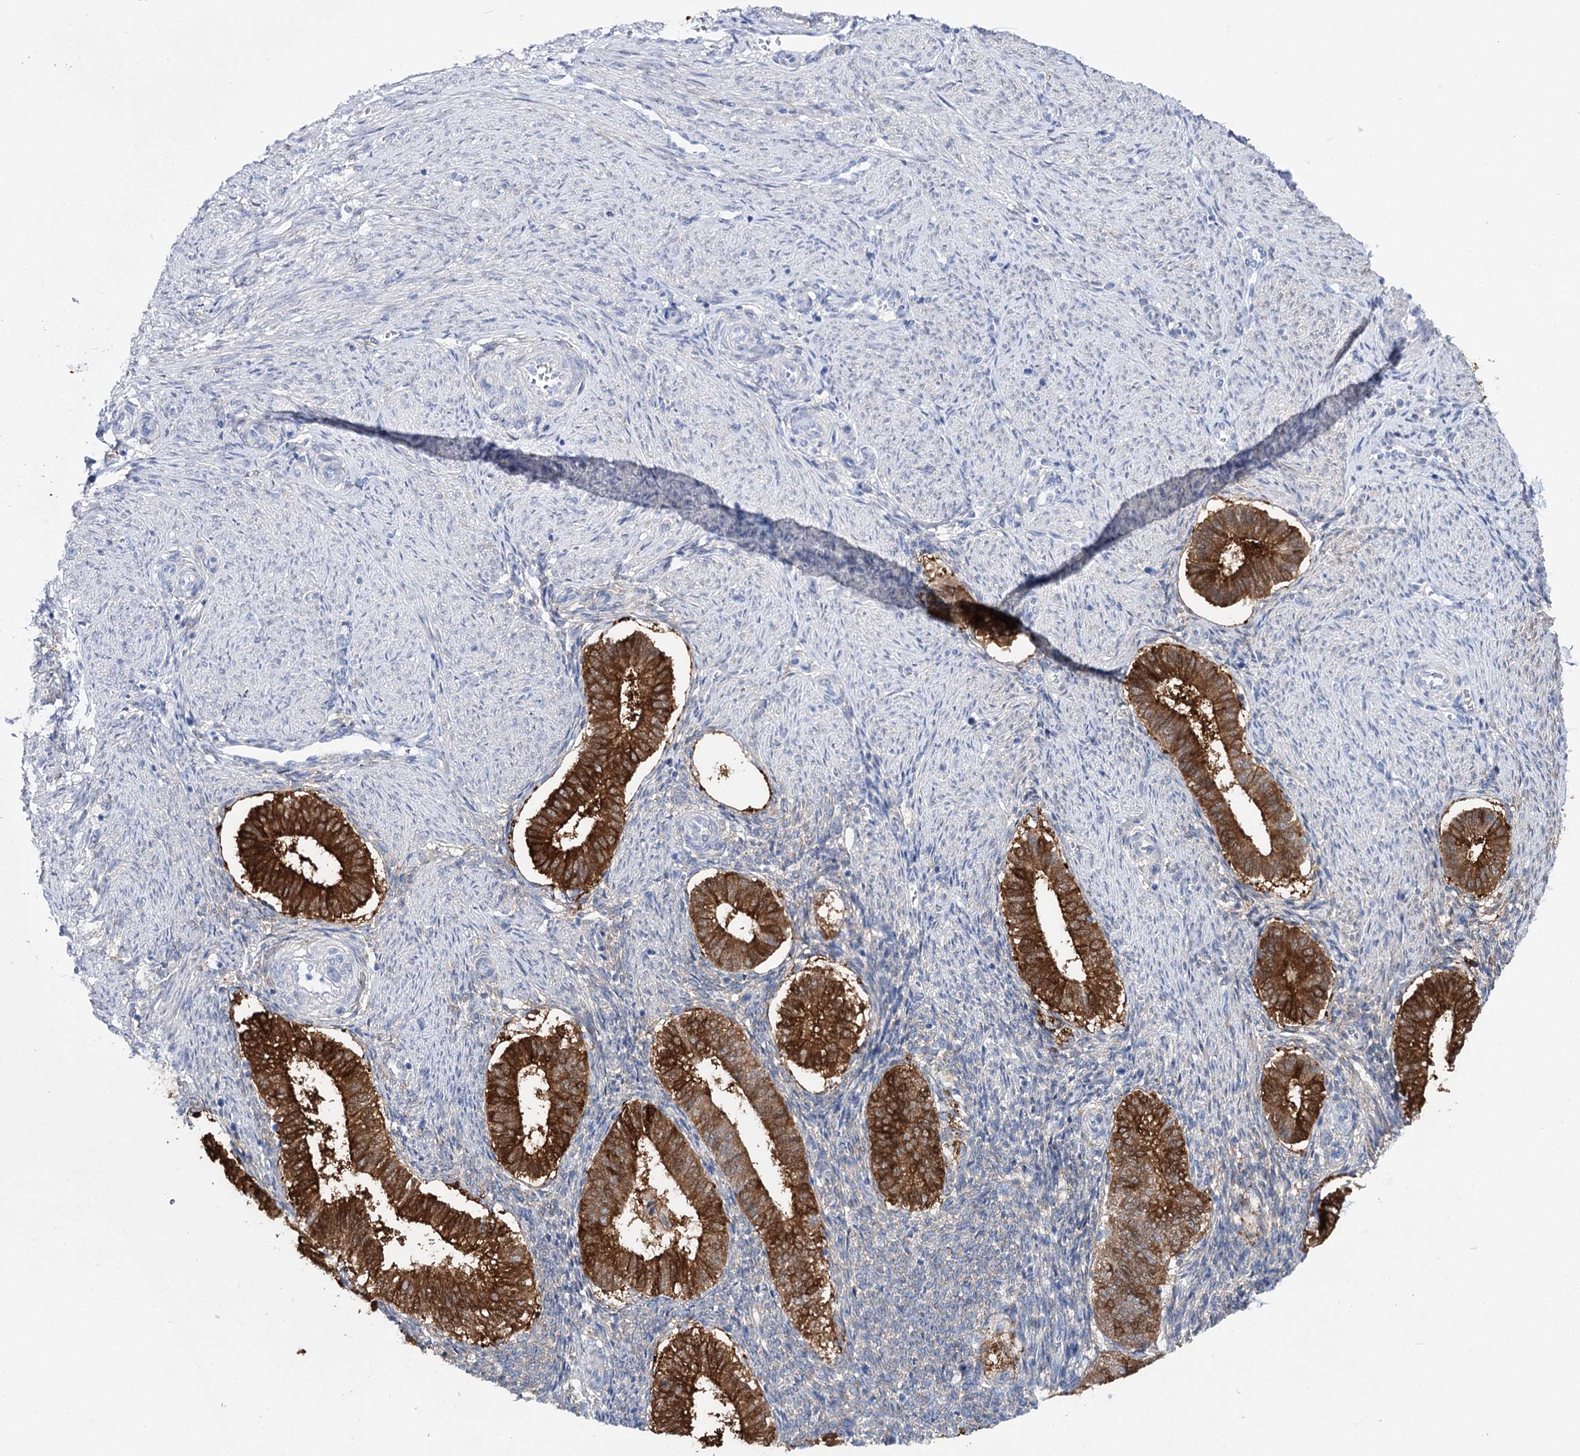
{"staining": {"intensity": "weak", "quantity": "<25%", "location": "cytoplasmic/membranous"}, "tissue": "endometrium", "cell_type": "Cells in endometrial stroma", "image_type": "normal", "snomed": [{"axis": "morphology", "description": "Normal tissue, NOS"}, {"axis": "topography", "description": "Endometrium"}], "caption": "Image shows no protein positivity in cells in endometrial stroma of benign endometrium. The staining was performed using DAB (3,3'-diaminobenzidine) to visualize the protein expression in brown, while the nuclei were stained in blue with hematoxylin (Magnification: 20x).", "gene": "UGDH", "patient": {"sex": "female", "age": 25}}